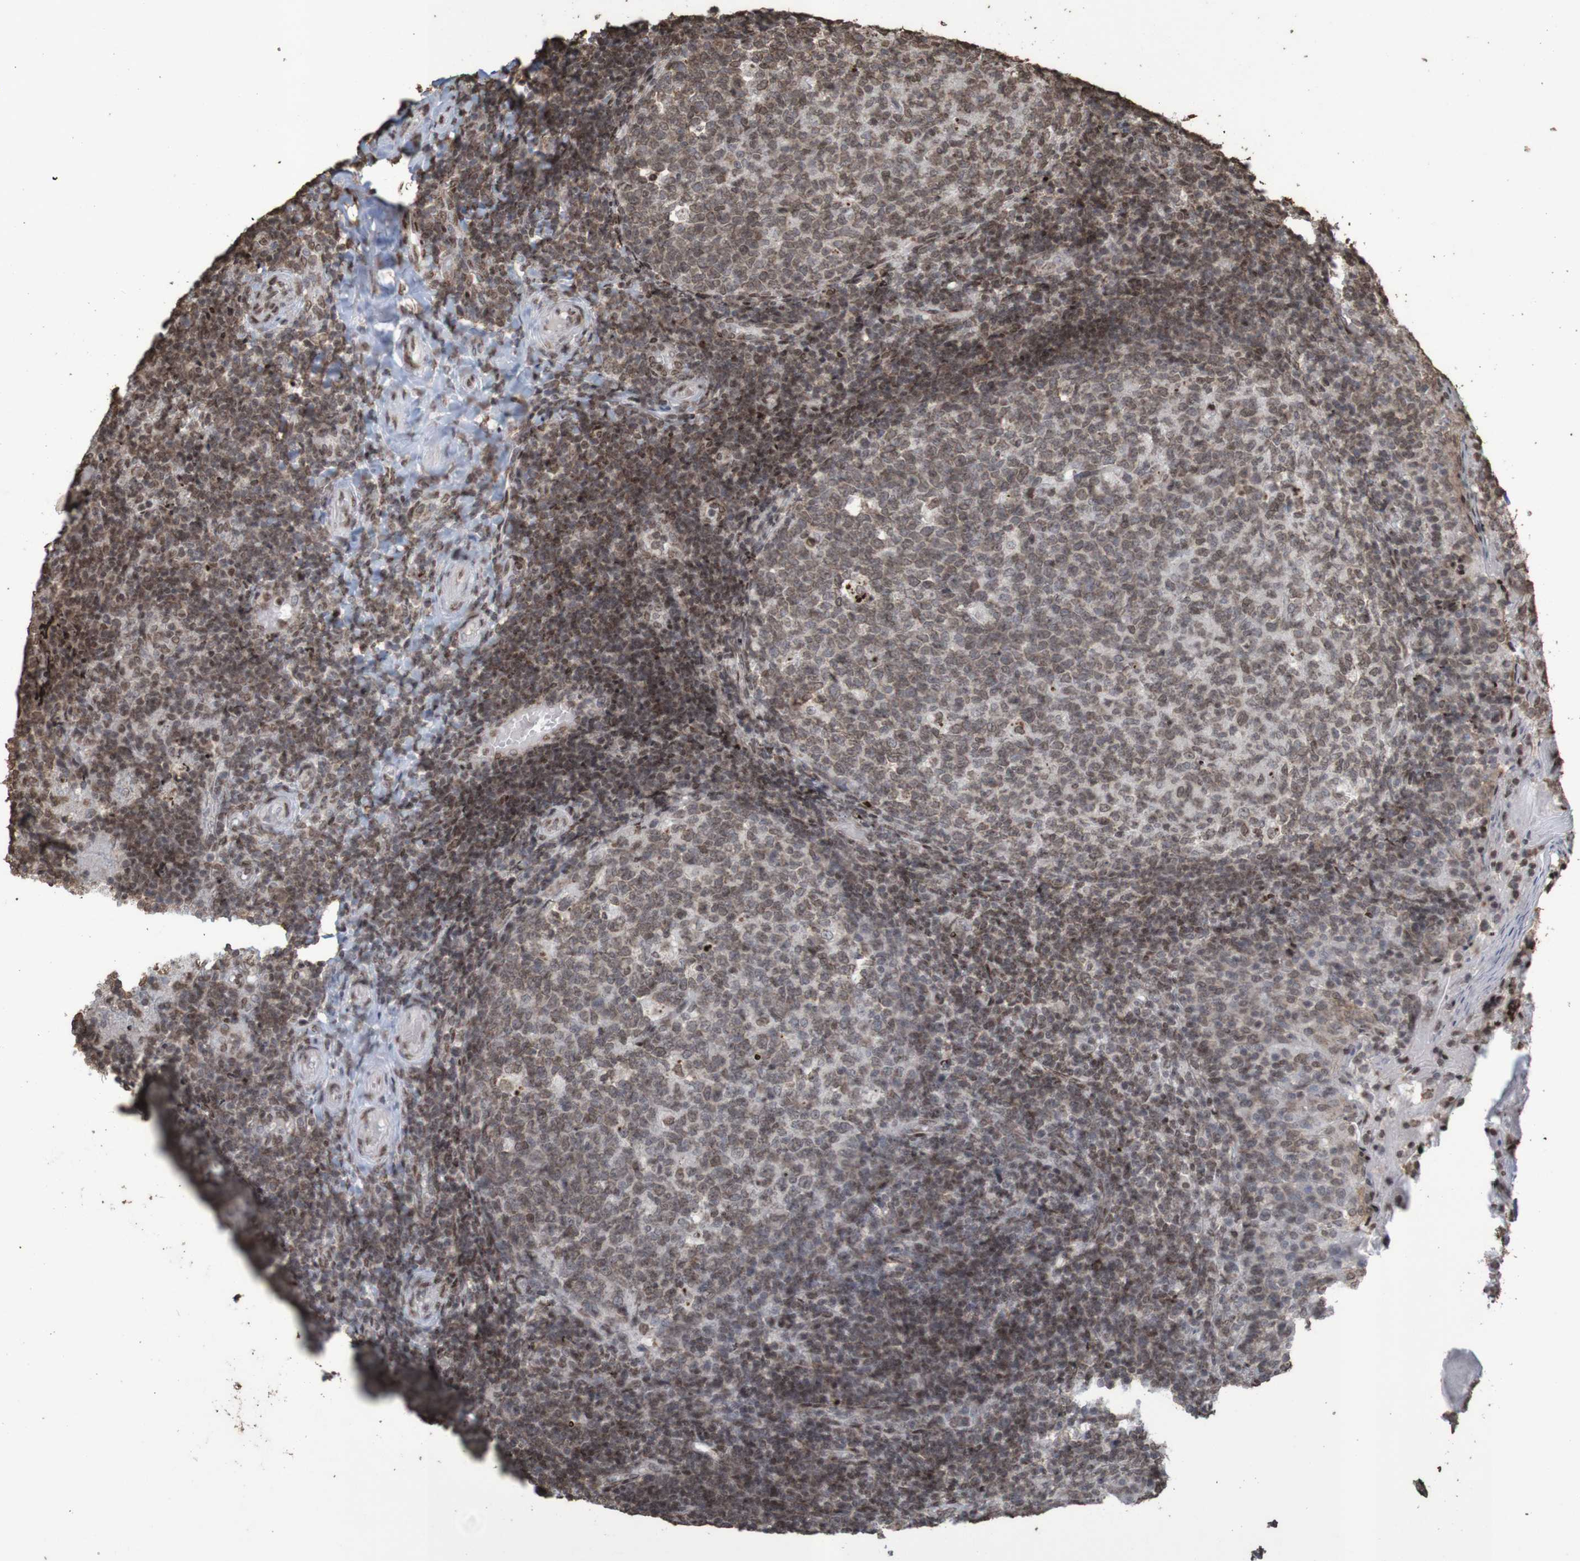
{"staining": {"intensity": "weak", "quantity": ">75%", "location": "nuclear"}, "tissue": "tonsil", "cell_type": "Germinal center cells", "image_type": "normal", "snomed": [{"axis": "morphology", "description": "Normal tissue, NOS"}, {"axis": "topography", "description": "Tonsil"}], "caption": "Immunohistochemical staining of benign human tonsil demonstrates weak nuclear protein staining in approximately >75% of germinal center cells.", "gene": "GFI1", "patient": {"sex": "female", "age": 19}}